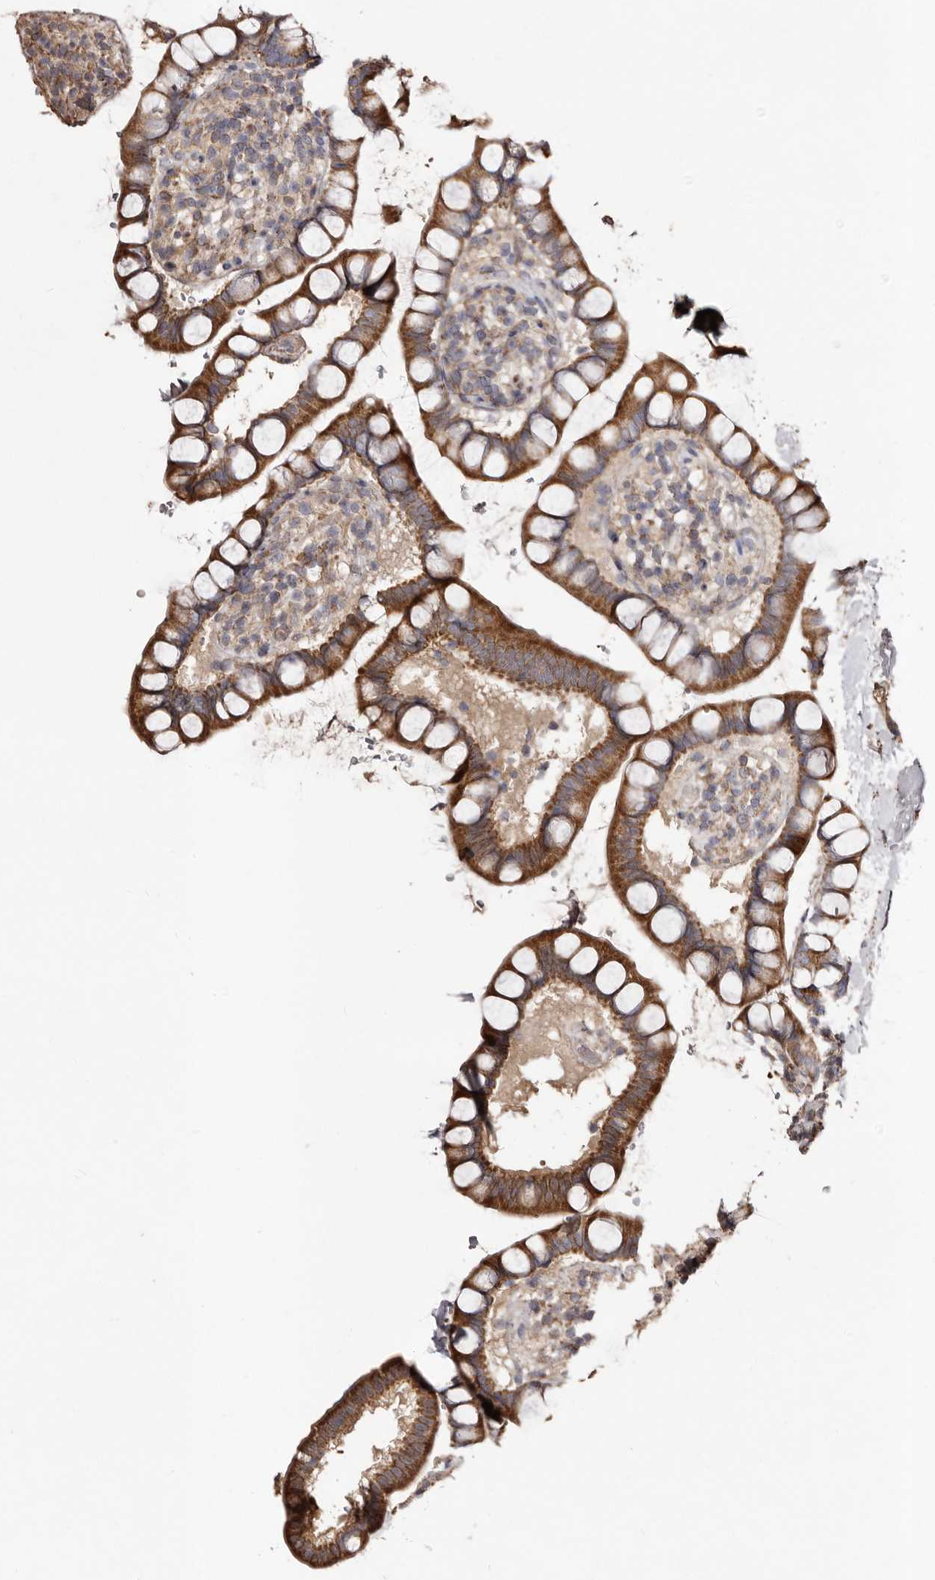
{"staining": {"intensity": "moderate", "quantity": ">75%", "location": "cytoplasmic/membranous"}, "tissue": "small intestine", "cell_type": "Glandular cells", "image_type": "normal", "snomed": [{"axis": "morphology", "description": "Normal tissue, NOS"}, {"axis": "topography", "description": "Smooth muscle"}, {"axis": "topography", "description": "Small intestine"}], "caption": "An immunohistochemistry photomicrograph of benign tissue is shown. Protein staining in brown shows moderate cytoplasmic/membranous positivity in small intestine within glandular cells. Immunohistochemistry (ihc) stains the protein of interest in brown and the nuclei are stained blue.", "gene": "MACC1", "patient": {"sex": "female", "age": 84}}